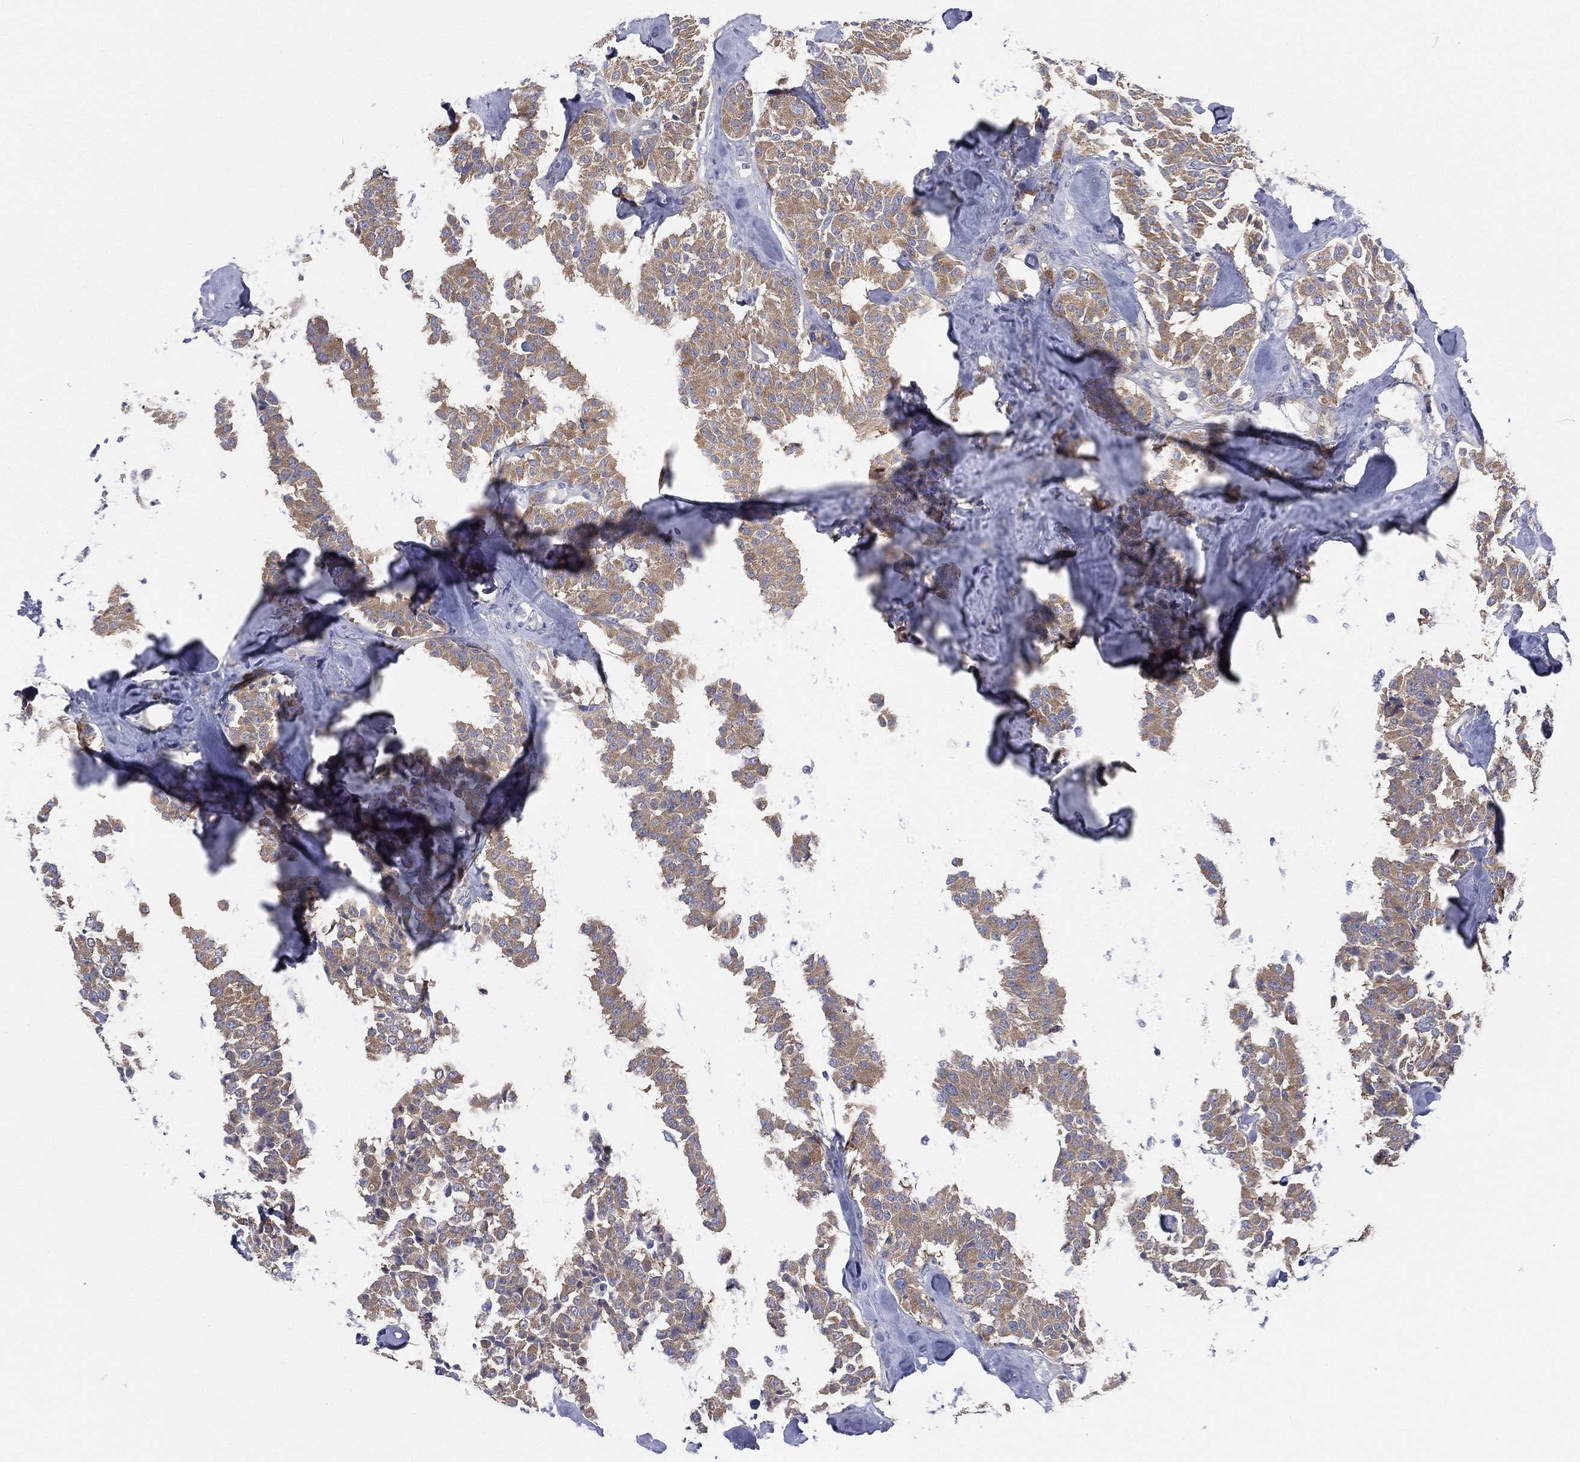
{"staining": {"intensity": "moderate", "quantity": ">75%", "location": "cytoplasmic/membranous"}, "tissue": "carcinoid", "cell_type": "Tumor cells", "image_type": "cancer", "snomed": [{"axis": "morphology", "description": "Carcinoid, malignant, NOS"}, {"axis": "topography", "description": "Pancreas"}], "caption": "Immunohistochemistry (IHC) photomicrograph of human carcinoid stained for a protein (brown), which displays medium levels of moderate cytoplasmic/membranous expression in about >75% of tumor cells.", "gene": "ATP8A2", "patient": {"sex": "male", "age": 41}}